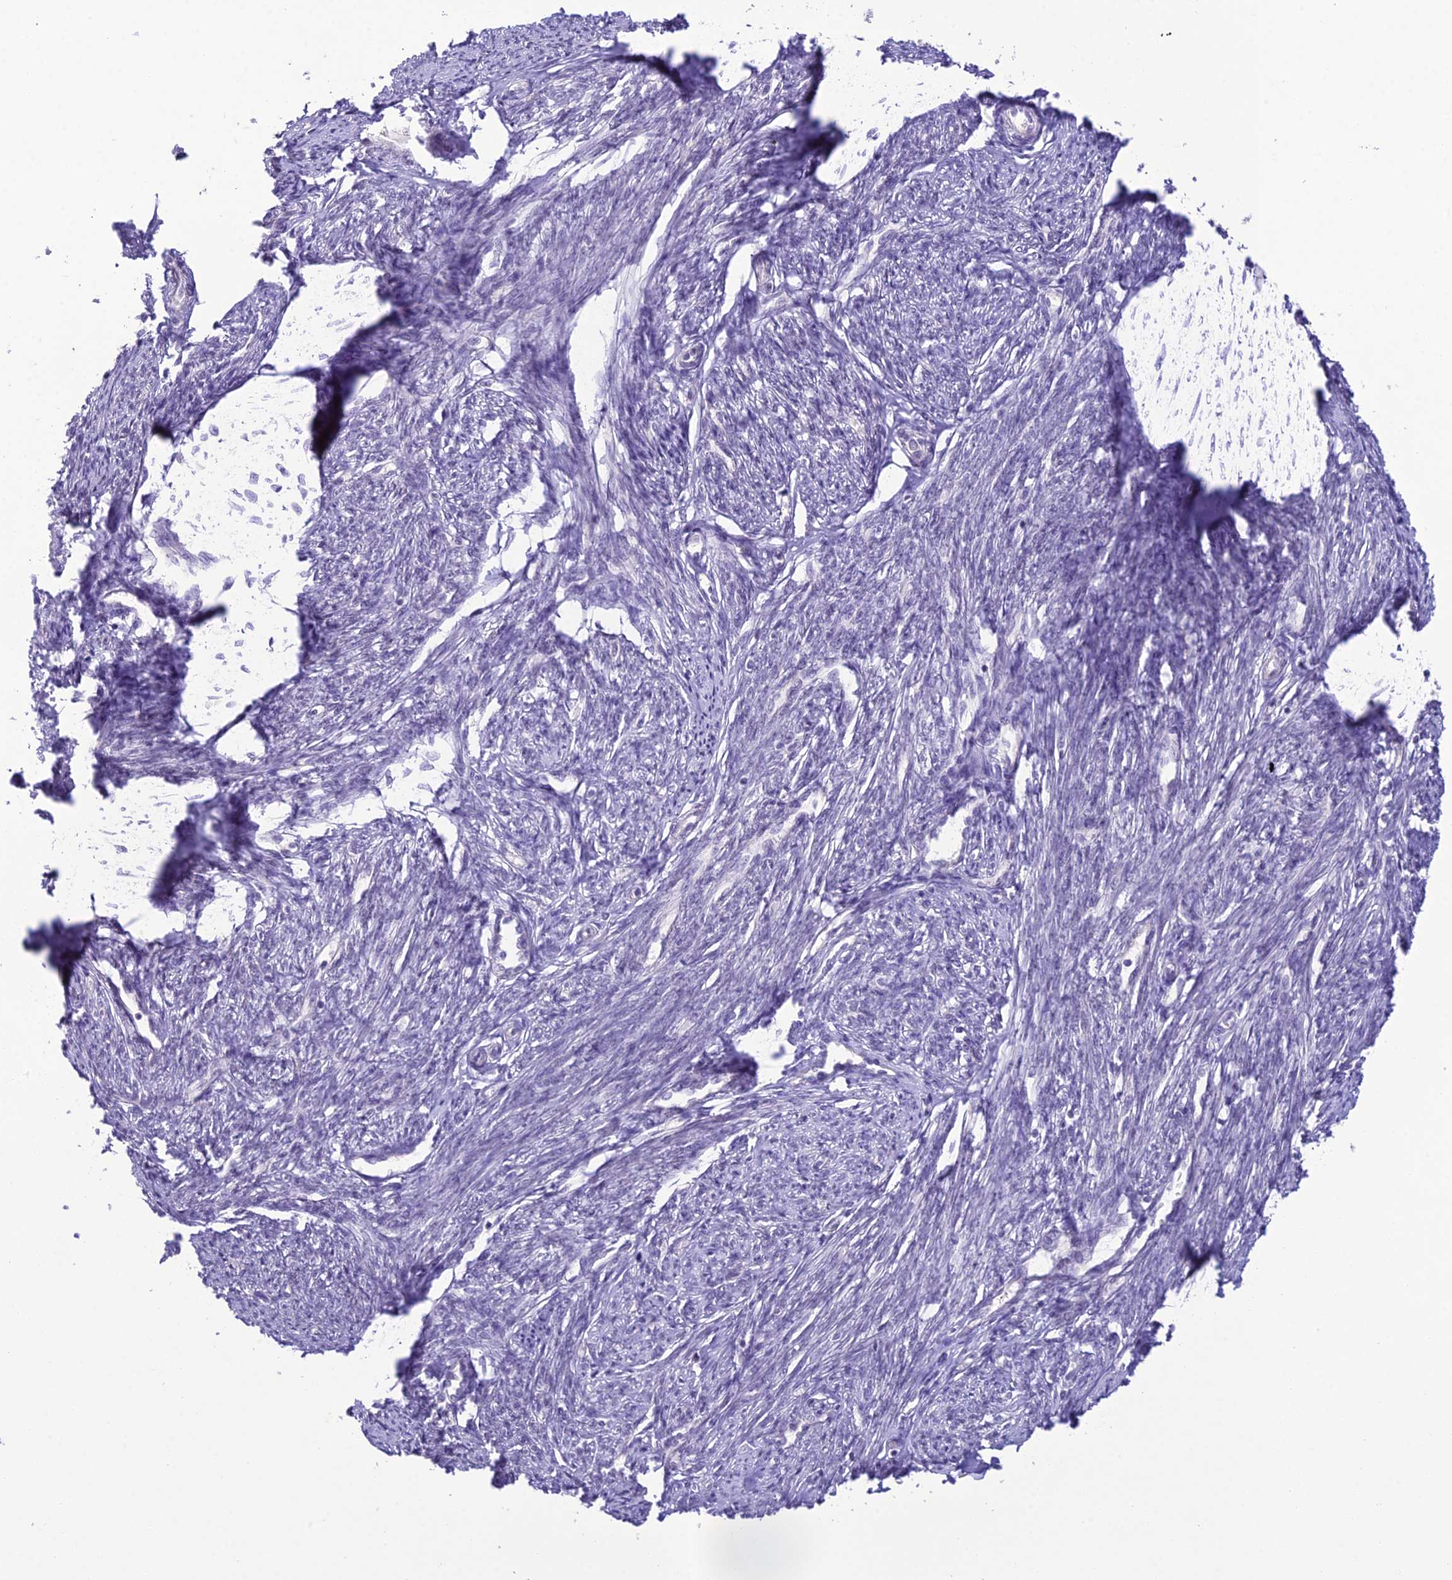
{"staining": {"intensity": "negative", "quantity": "none", "location": "none"}, "tissue": "smooth muscle", "cell_type": "Smooth muscle cells", "image_type": "normal", "snomed": [{"axis": "morphology", "description": "Normal tissue, NOS"}, {"axis": "topography", "description": "Smooth muscle"}, {"axis": "topography", "description": "Uterus"}], "caption": "High magnification brightfield microscopy of benign smooth muscle stained with DAB (brown) and counterstained with hematoxylin (blue): smooth muscle cells show no significant expression.", "gene": "RPS26", "patient": {"sex": "female", "age": 59}}